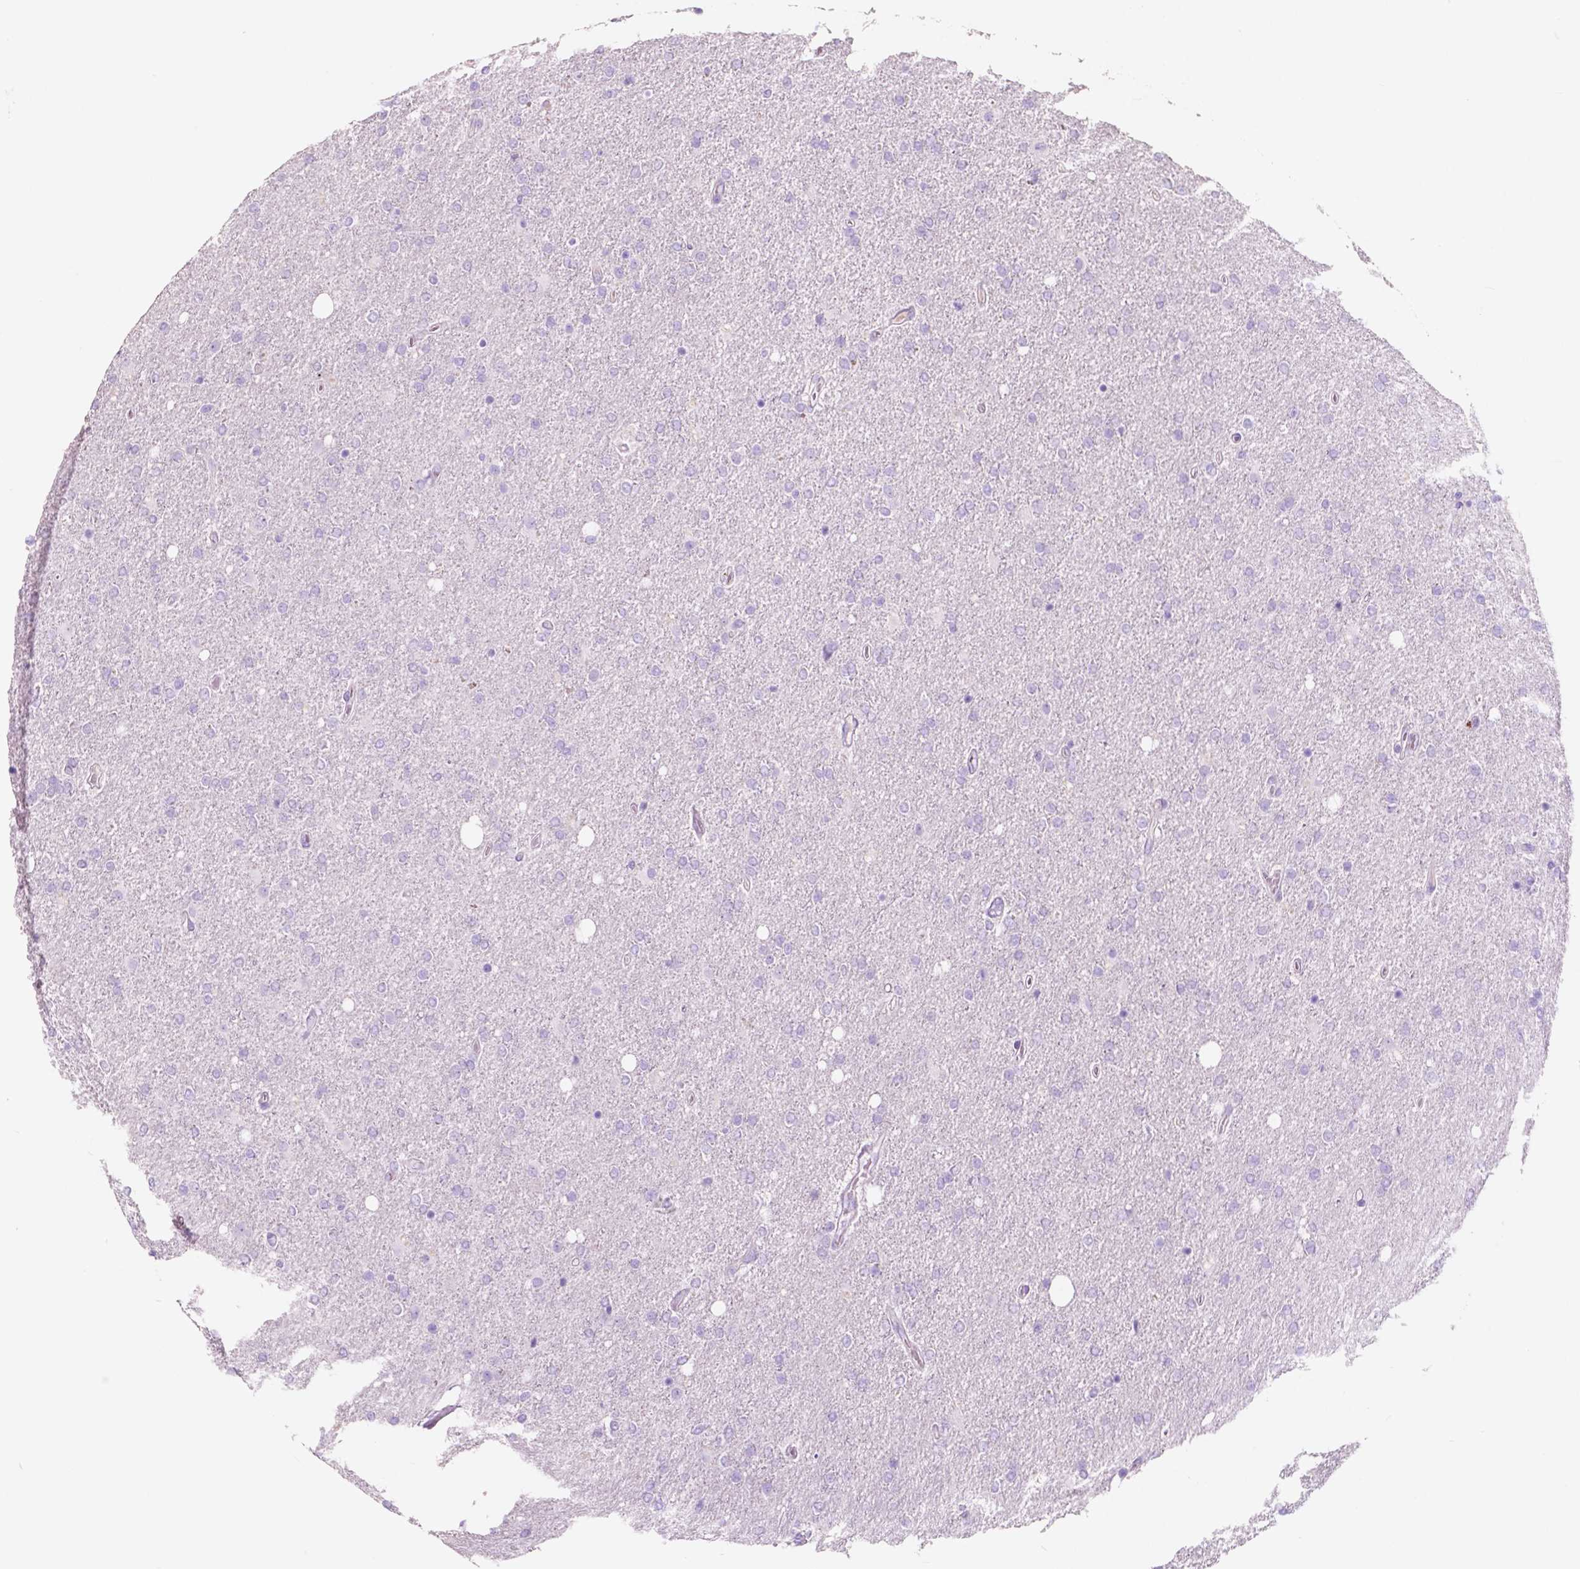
{"staining": {"intensity": "negative", "quantity": "none", "location": "none"}, "tissue": "glioma", "cell_type": "Tumor cells", "image_type": "cancer", "snomed": [{"axis": "morphology", "description": "Glioma, malignant, High grade"}, {"axis": "topography", "description": "Cerebral cortex"}], "caption": "DAB immunohistochemical staining of malignant glioma (high-grade) displays no significant expression in tumor cells.", "gene": "CUZD1", "patient": {"sex": "male", "age": 70}}